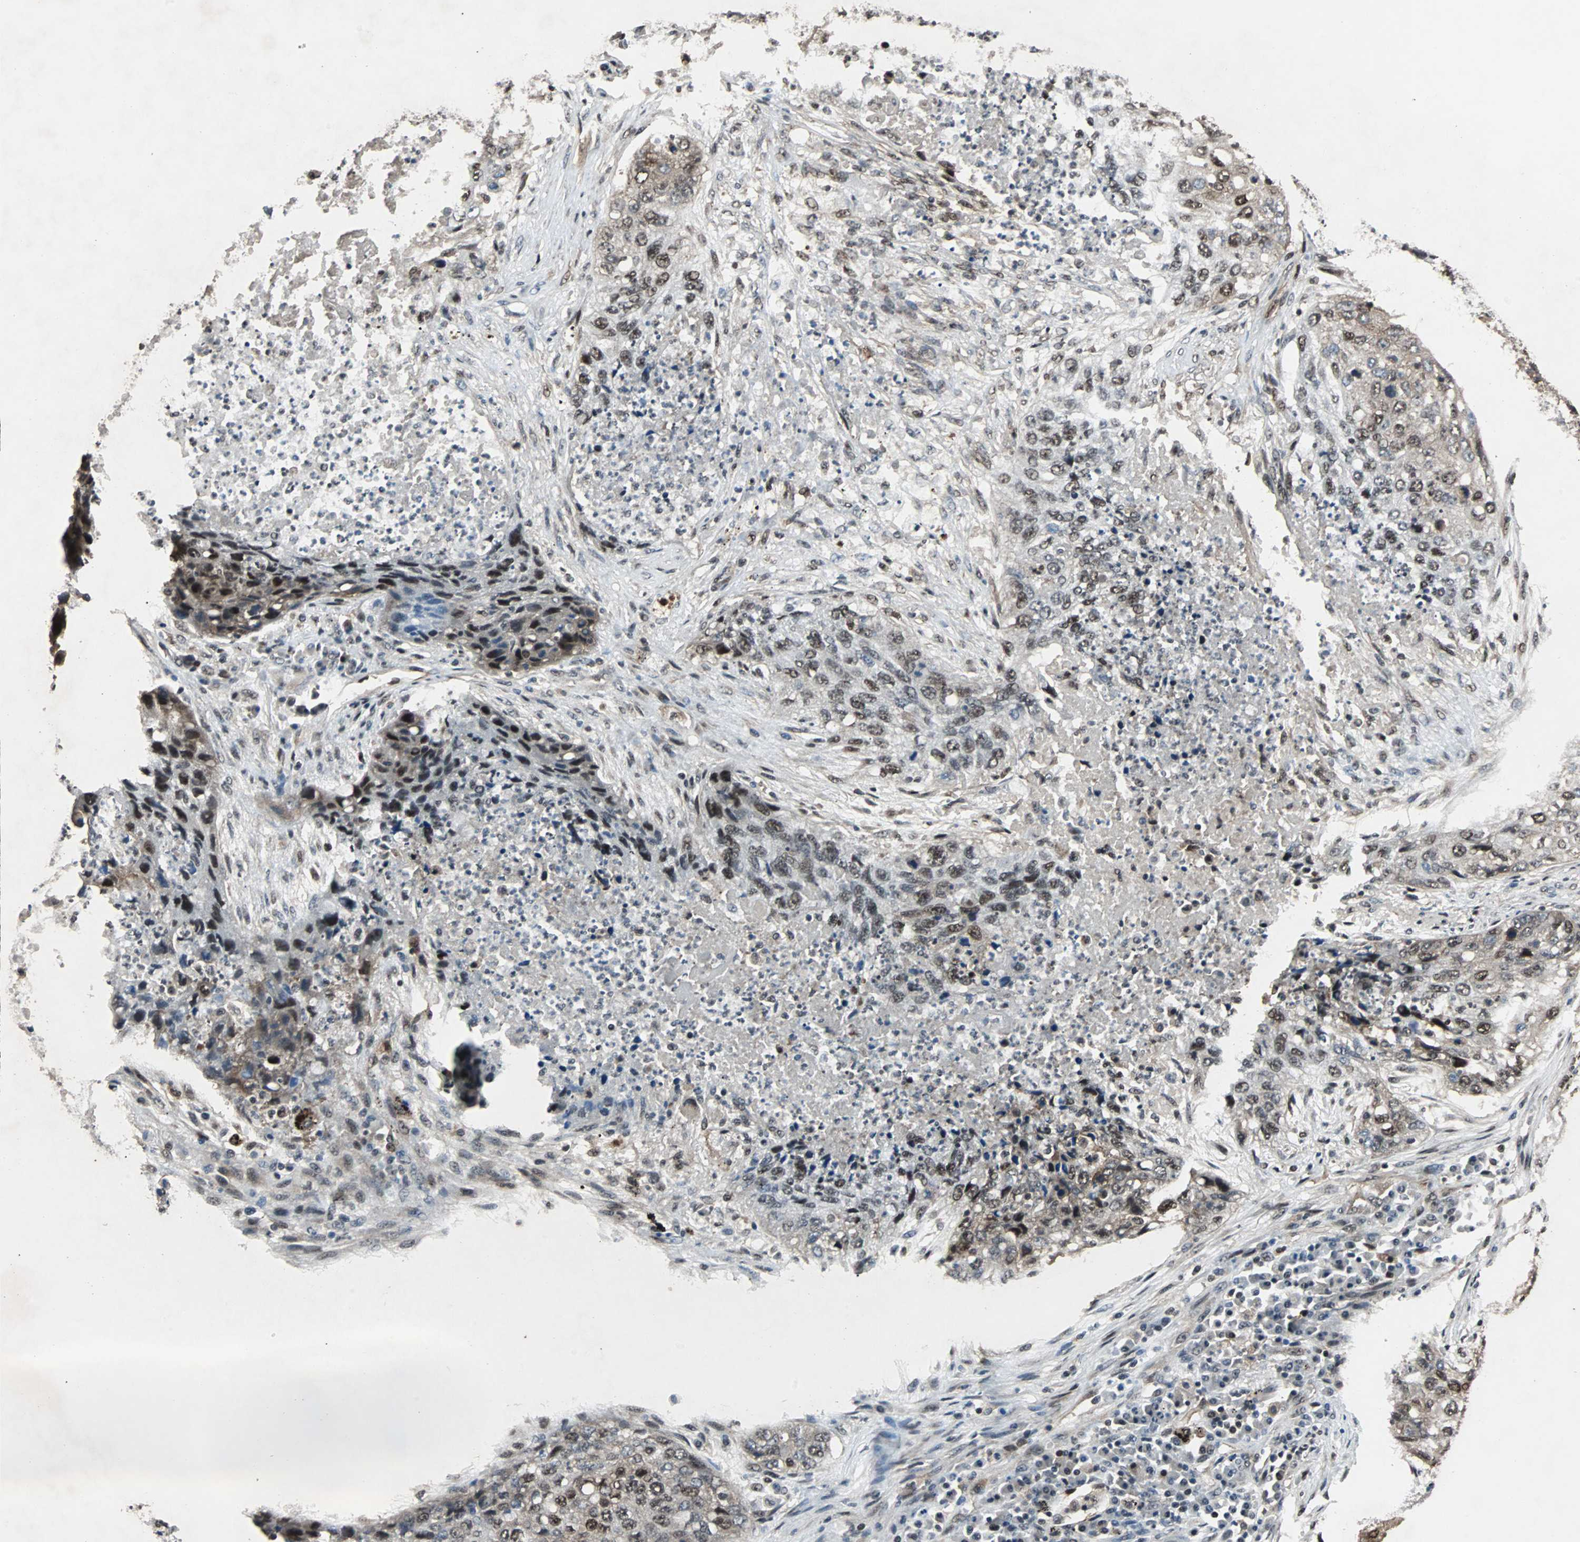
{"staining": {"intensity": "moderate", "quantity": ">75%", "location": "cytoplasmic/membranous,nuclear"}, "tissue": "lung cancer", "cell_type": "Tumor cells", "image_type": "cancer", "snomed": [{"axis": "morphology", "description": "Squamous cell carcinoma, NOS"}, {"axis": "topography", "description": "Lung"}], "caption": "IHC (DAB (3,3'-diaminobenzidine)) staining of lung cancer reveals moderate cytoplasmic/membranous and nuclear protein expression in approximately >75% of tumor cells.", "gene": "ACLY", "patient": {"sex": "female", "age": 63}}